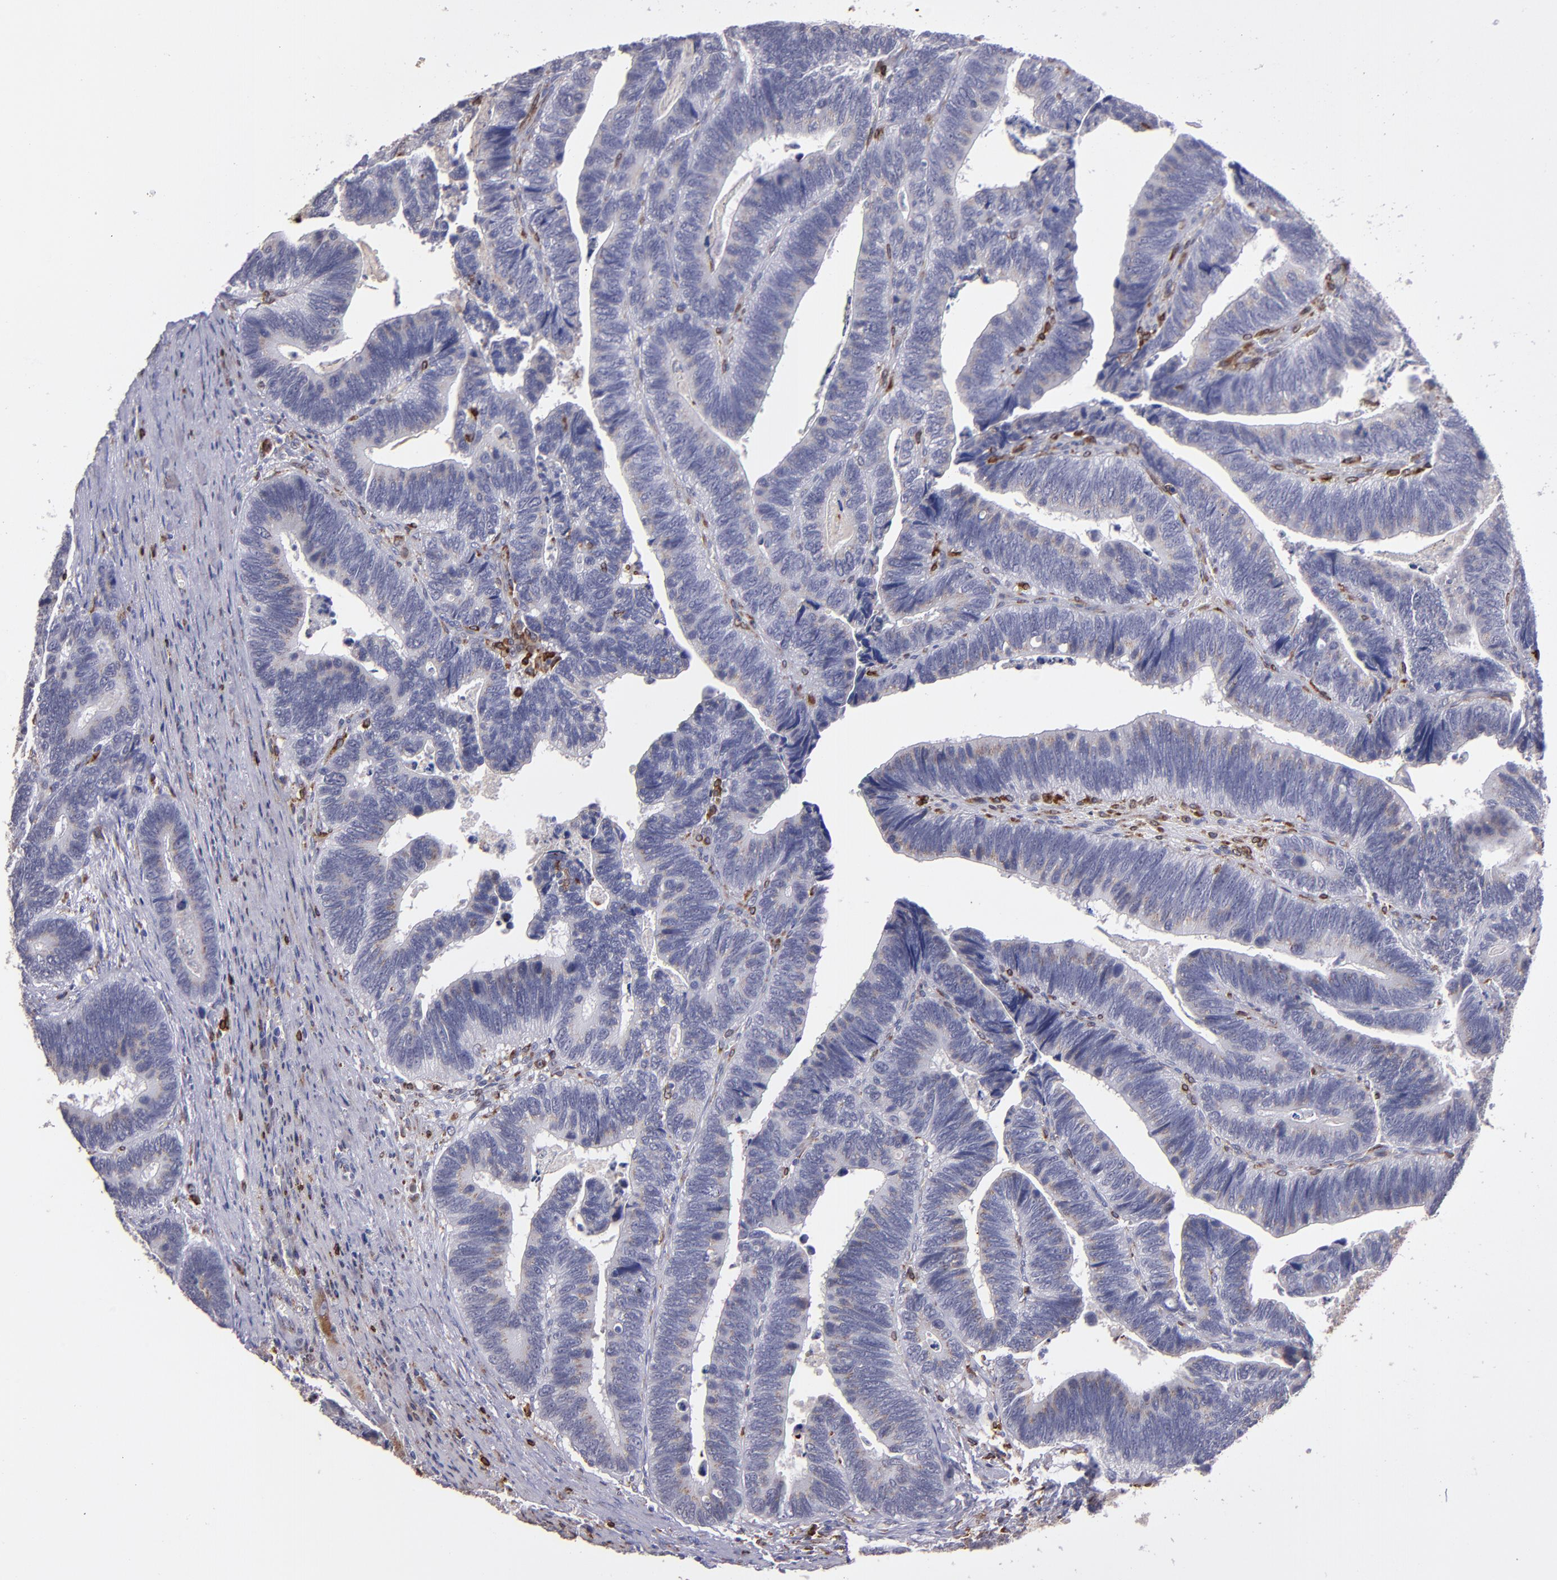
{"staining": {"intensity": "weak", "quantity": "<25%", "location": "cytoplasmic/membranous"}, "tissue": "colorectal cancer", "cell_type": "Tumor cells", "image_type": "cancer", "snomed": [{"axis": "morphology", "description": "Adenocarcinoma, NOS"}, {"axis": "topography", "description": "Colon"}], "caption": "Immunohistochemistry image of colorectal adenocarcinoma stained for a protein (brown), which reveals no positivity in tumor cells. (DAB (3,3'-diaminobenzidine) IHC with hematoxylin counter stain).", "gene": "PTGS1", "patient": {"sex": "male", "age": 72}}